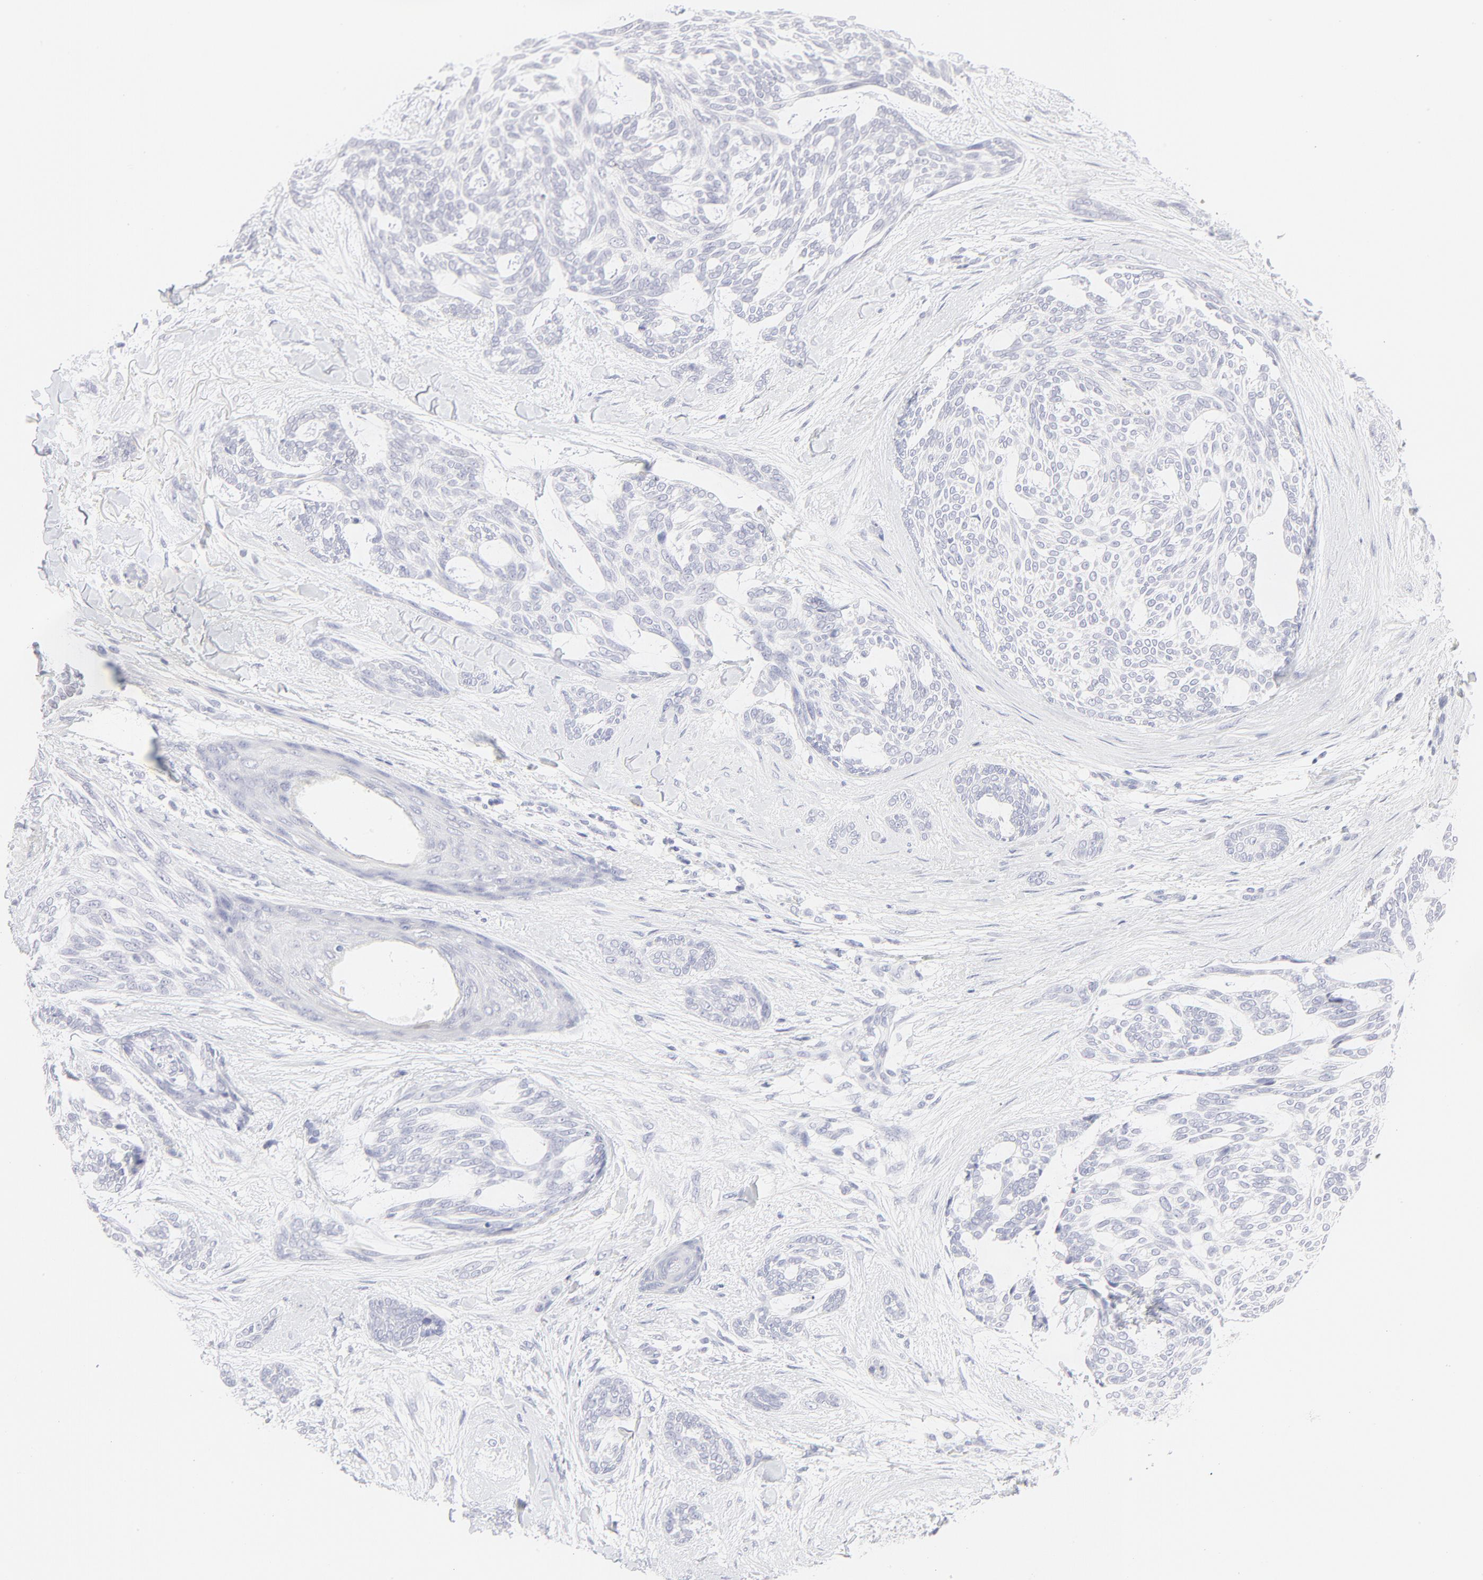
{"staining": {"intensity": "negative", "quantity": "none", "location": "none"}, "tissue": "skin cancer", "cell_type": "Tumor cells", "image_type": "cancer", "snomed": [{"axis": "morphology", "description": "Normal tissue, NOS"}, {"axis": "morphology", "description": "Basal cell carcinoma"}, {"axis": "topography", "description": "Skin"}], "caption": "DAB immunohistochemical staining of skin cancer (basal cell carcinoma) exhibits no significant staining in tumor cells. The staining was performed using DAB to visualize the protein expression in brown, while the nuclei were stained in blue with hematoxylin (Magnification: 20x).", "gene": "ELF3", "patient": {"sex": "female", "age": 71}}